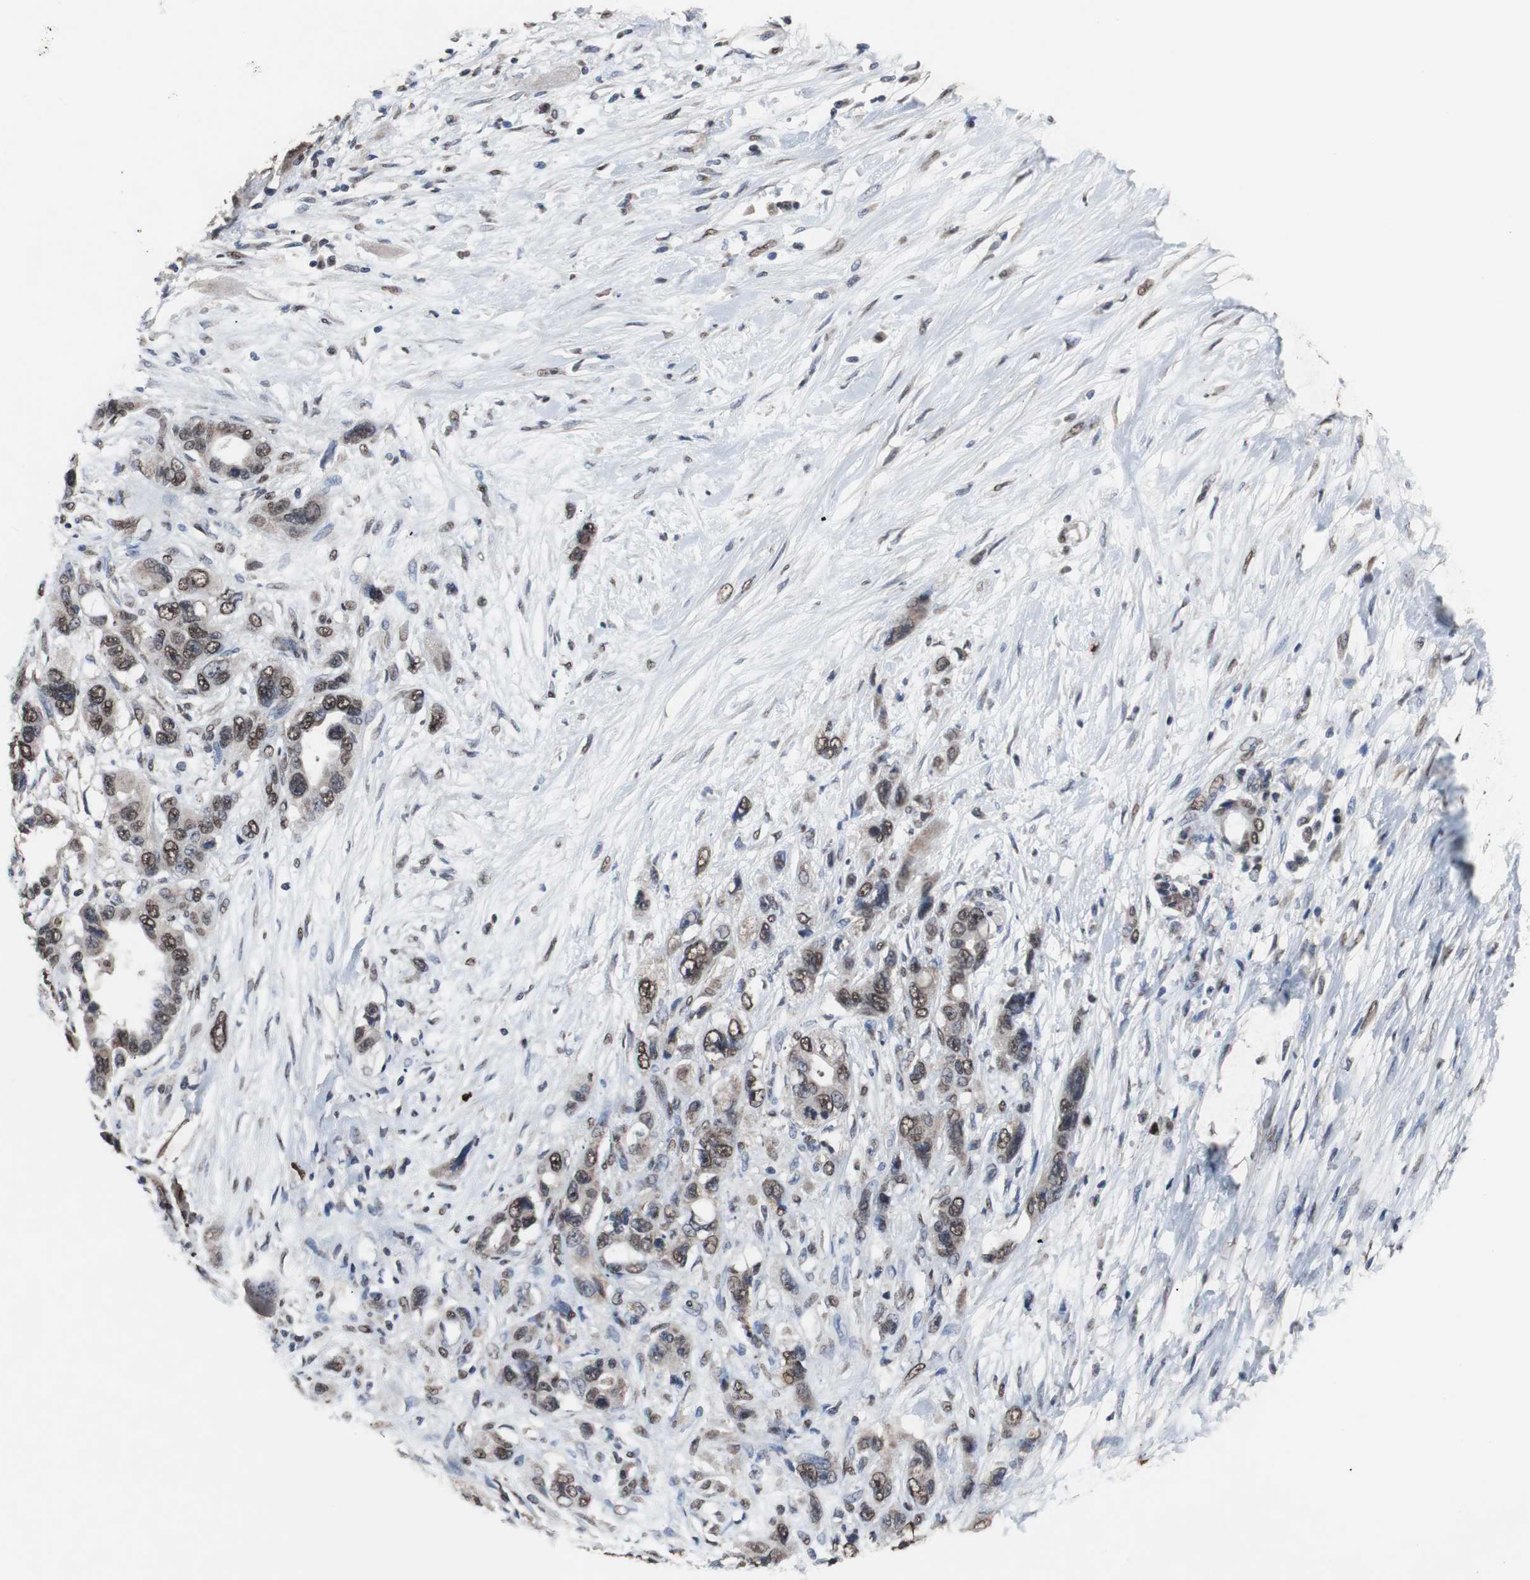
{"staining": {"intensity": "moderate", "quantity": "25%-75%", "location": "cytoplasmic/membranous,nuclear"}, "tissue": "pancreatic cancer", "cell_type": "Tumor cells", "image_type": "cancer", "snomed": [{"axis": "morphology", "description": "Adenocarcinoma, NOS"}, {"axis": "topography", "description": "Pancreas"}], "caption": "Protein expression by IHC displays moderate cytoplasmic/membranous and nuclear positivity in about 25%-75% of tumor cells in pancreatic adenocarcinoma.", "gene": "MED27", "patient": {"sex": "male", "age": 46}}